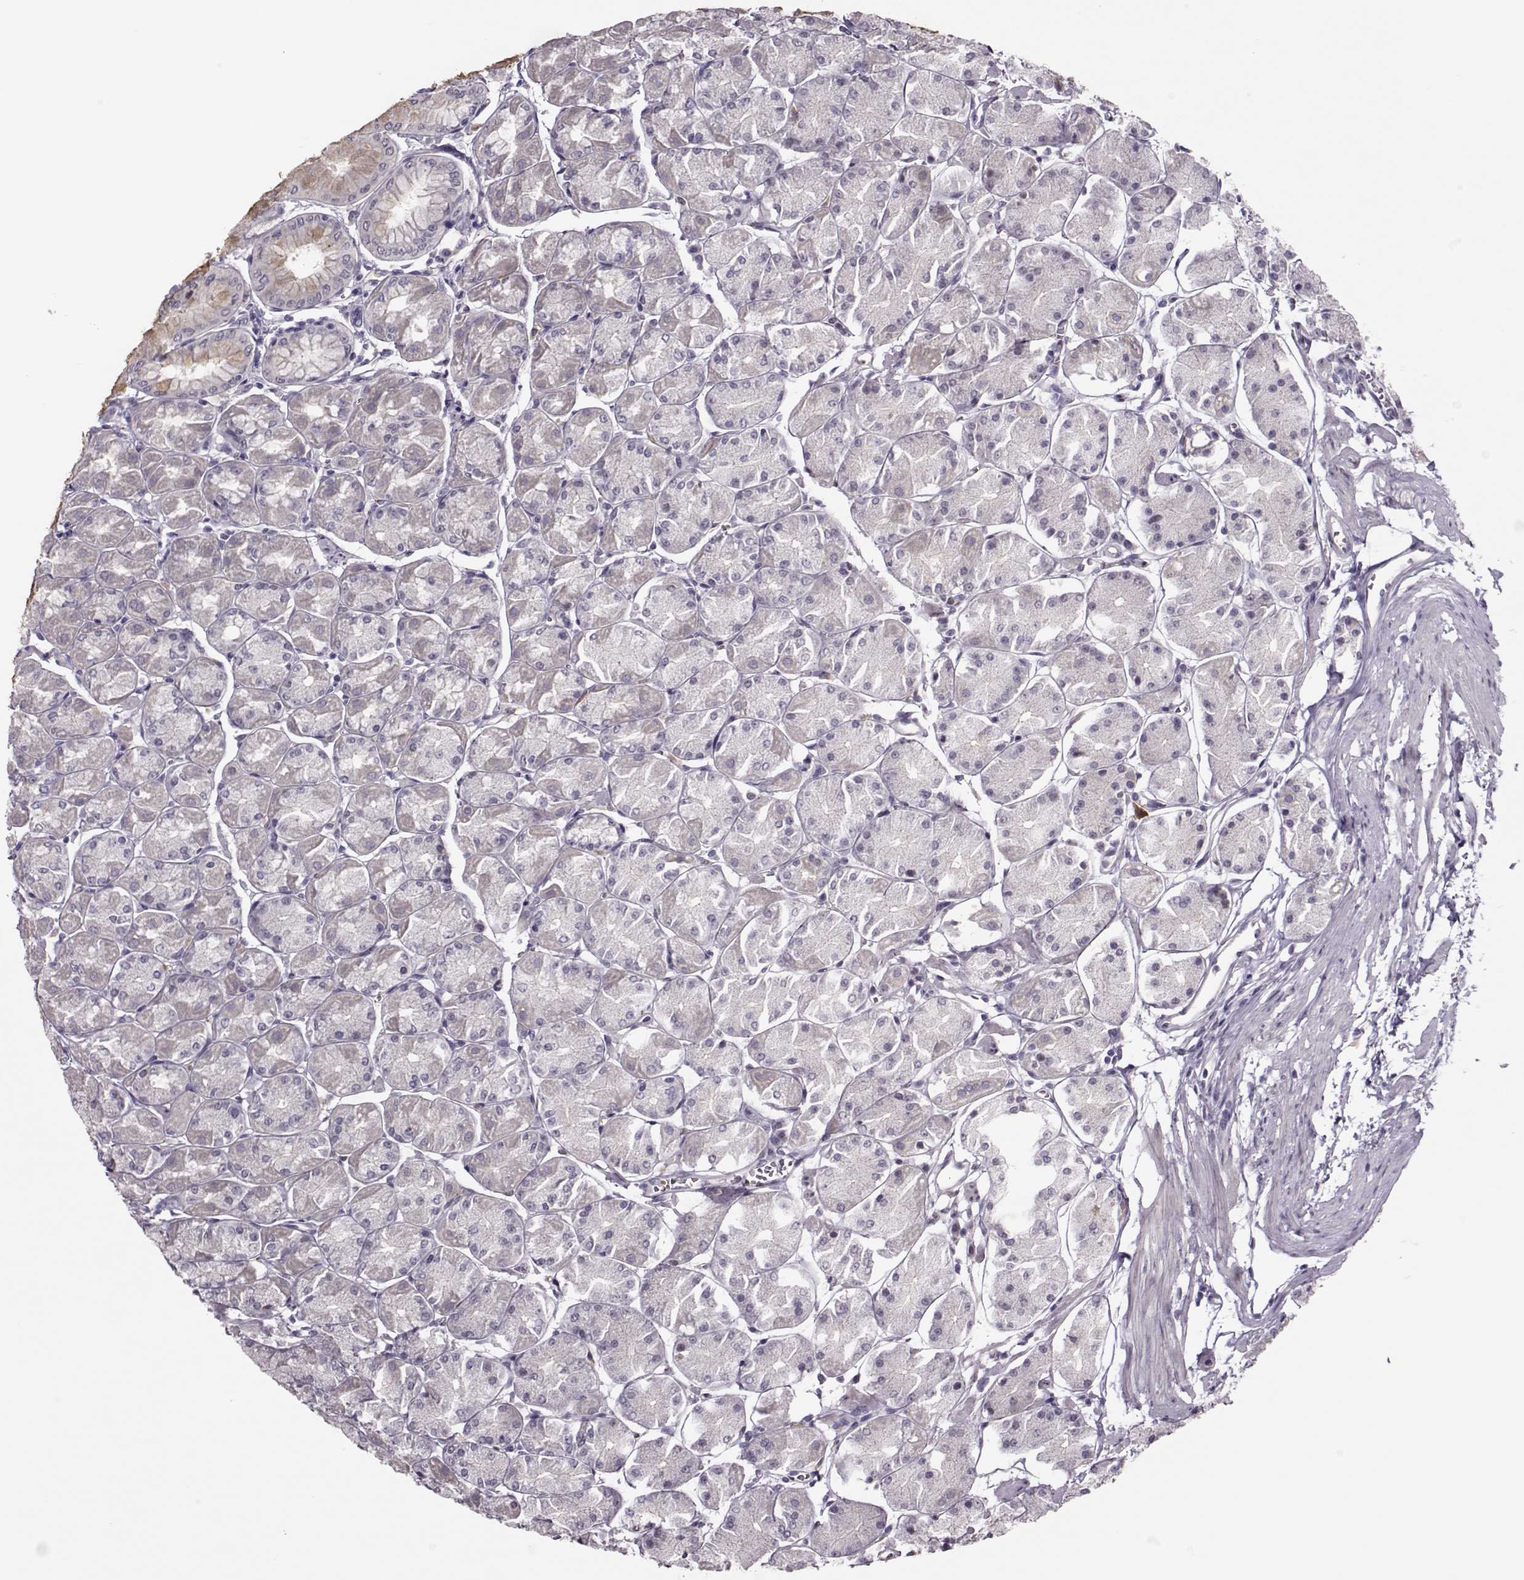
{"staining": {"intensity": "negative", "quantity": "none", "location": "none"}, "tissue": "stomach", "cell_type": "Glandular cells", "image_type": "normal", "snomed": [{"axis": "morphology", "description": "Normal tissue, NOS"}, {"axis": "topography", "description": "Stomach, upper"}], "caption": "The immunohistochemistry image has no significant staining in glandular cells of stomach. (Stains: DAB (3,3'-diaminobenzidine) IHC with hematoxylin counter stain, Microscopy: brightfield microscopy at high magnification).", "gene": "LIN28A", "patient": {"sex": "male", "age": 60}}